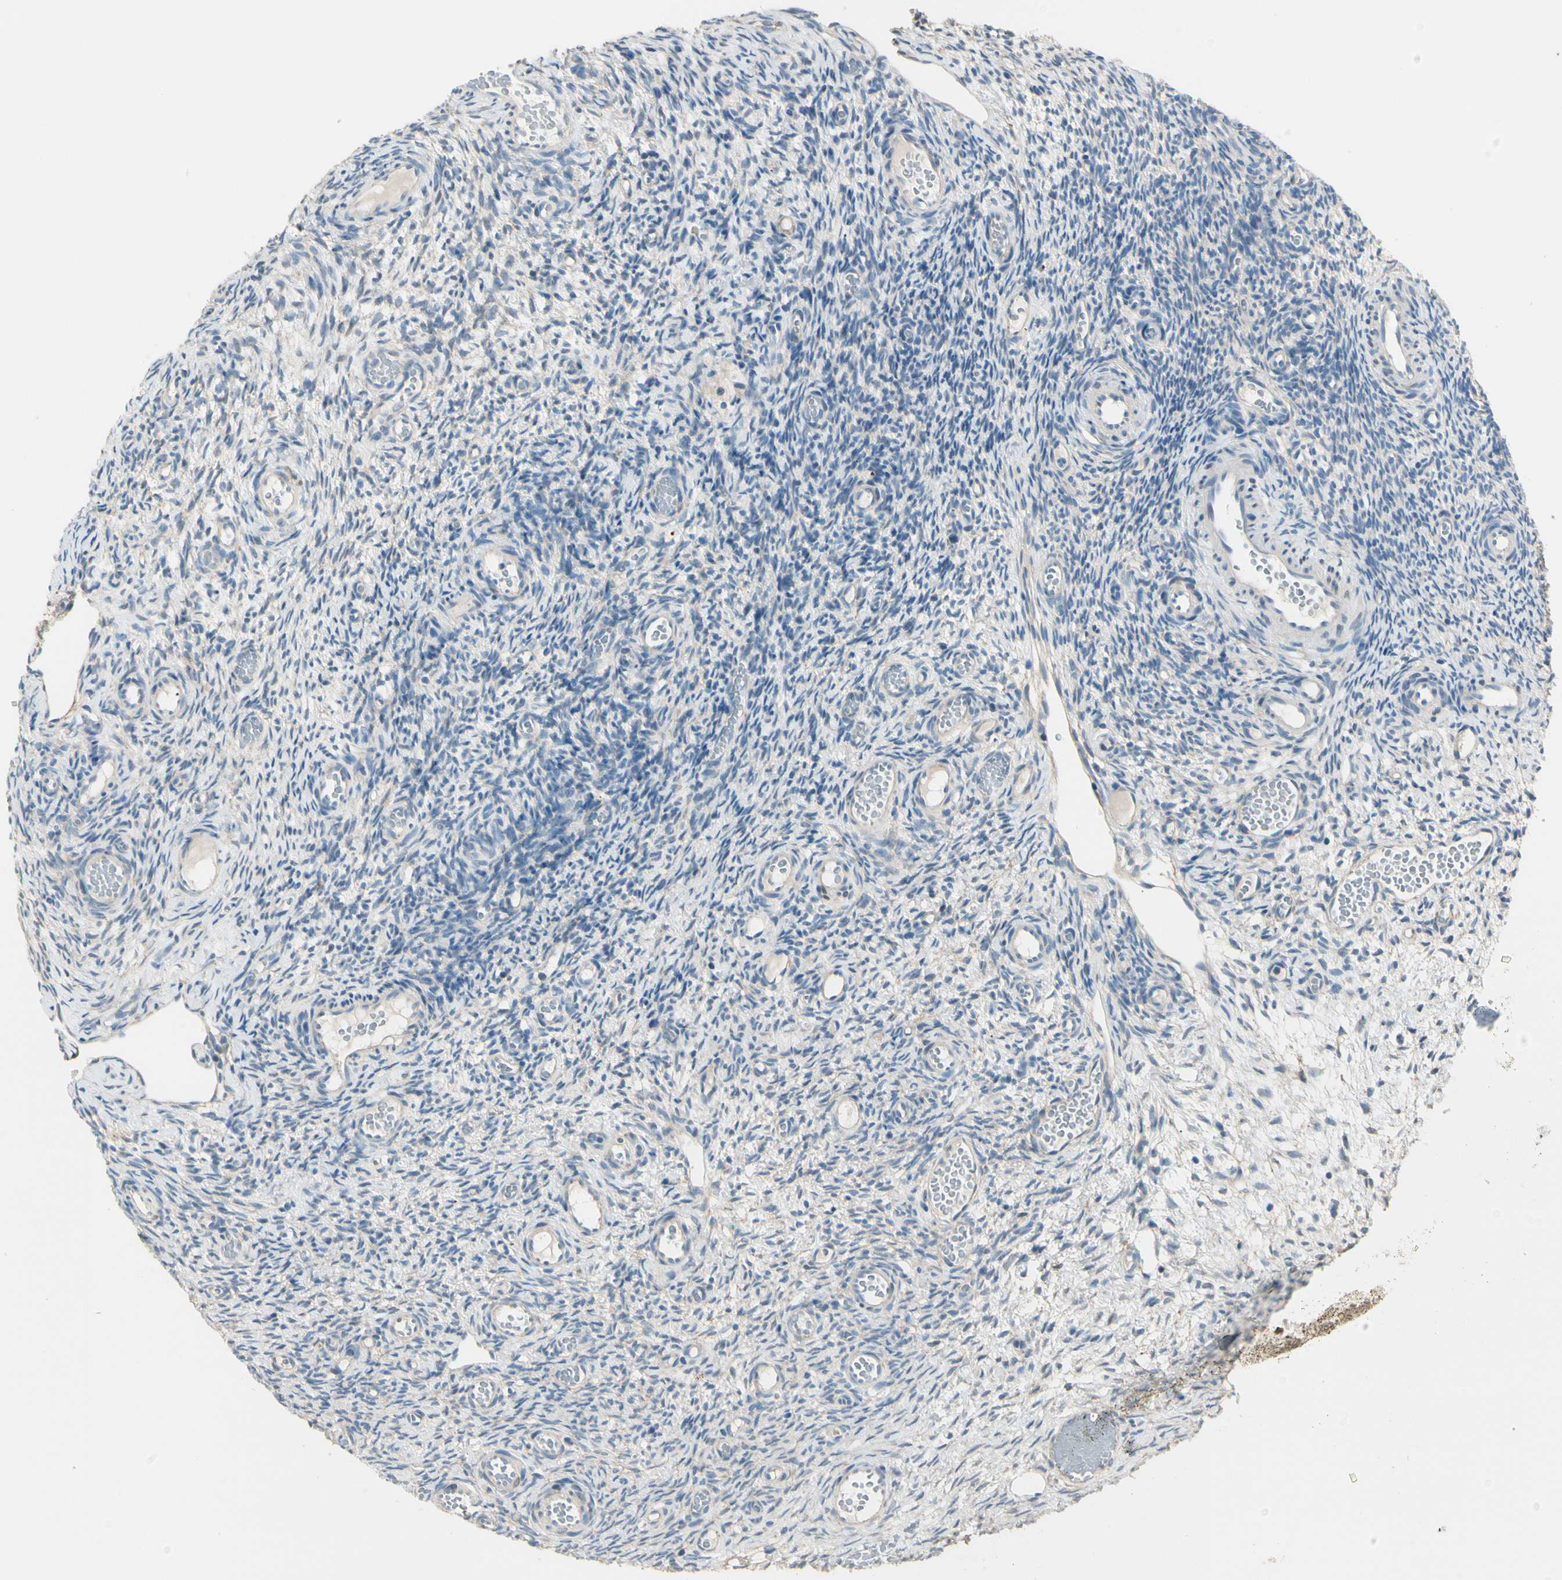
{"staining": {"intensity": "negative", "quantity": "none", "location": "none"}, "tissue": "ovary", "cell_type": "Ovarian stroma cells", "image_type": "normal", "snomed": [{"axis": "morphology", "description": "Normal tissue, NOS"}, {"axis": "topography", "description": "Ovary"}], "caption": "A histopathology image of ovary stained for a protein displays no brown staining in ovarian stroma cells.", "gene": "DUSP12", "patient": {"sex": "female", "age": 35}}